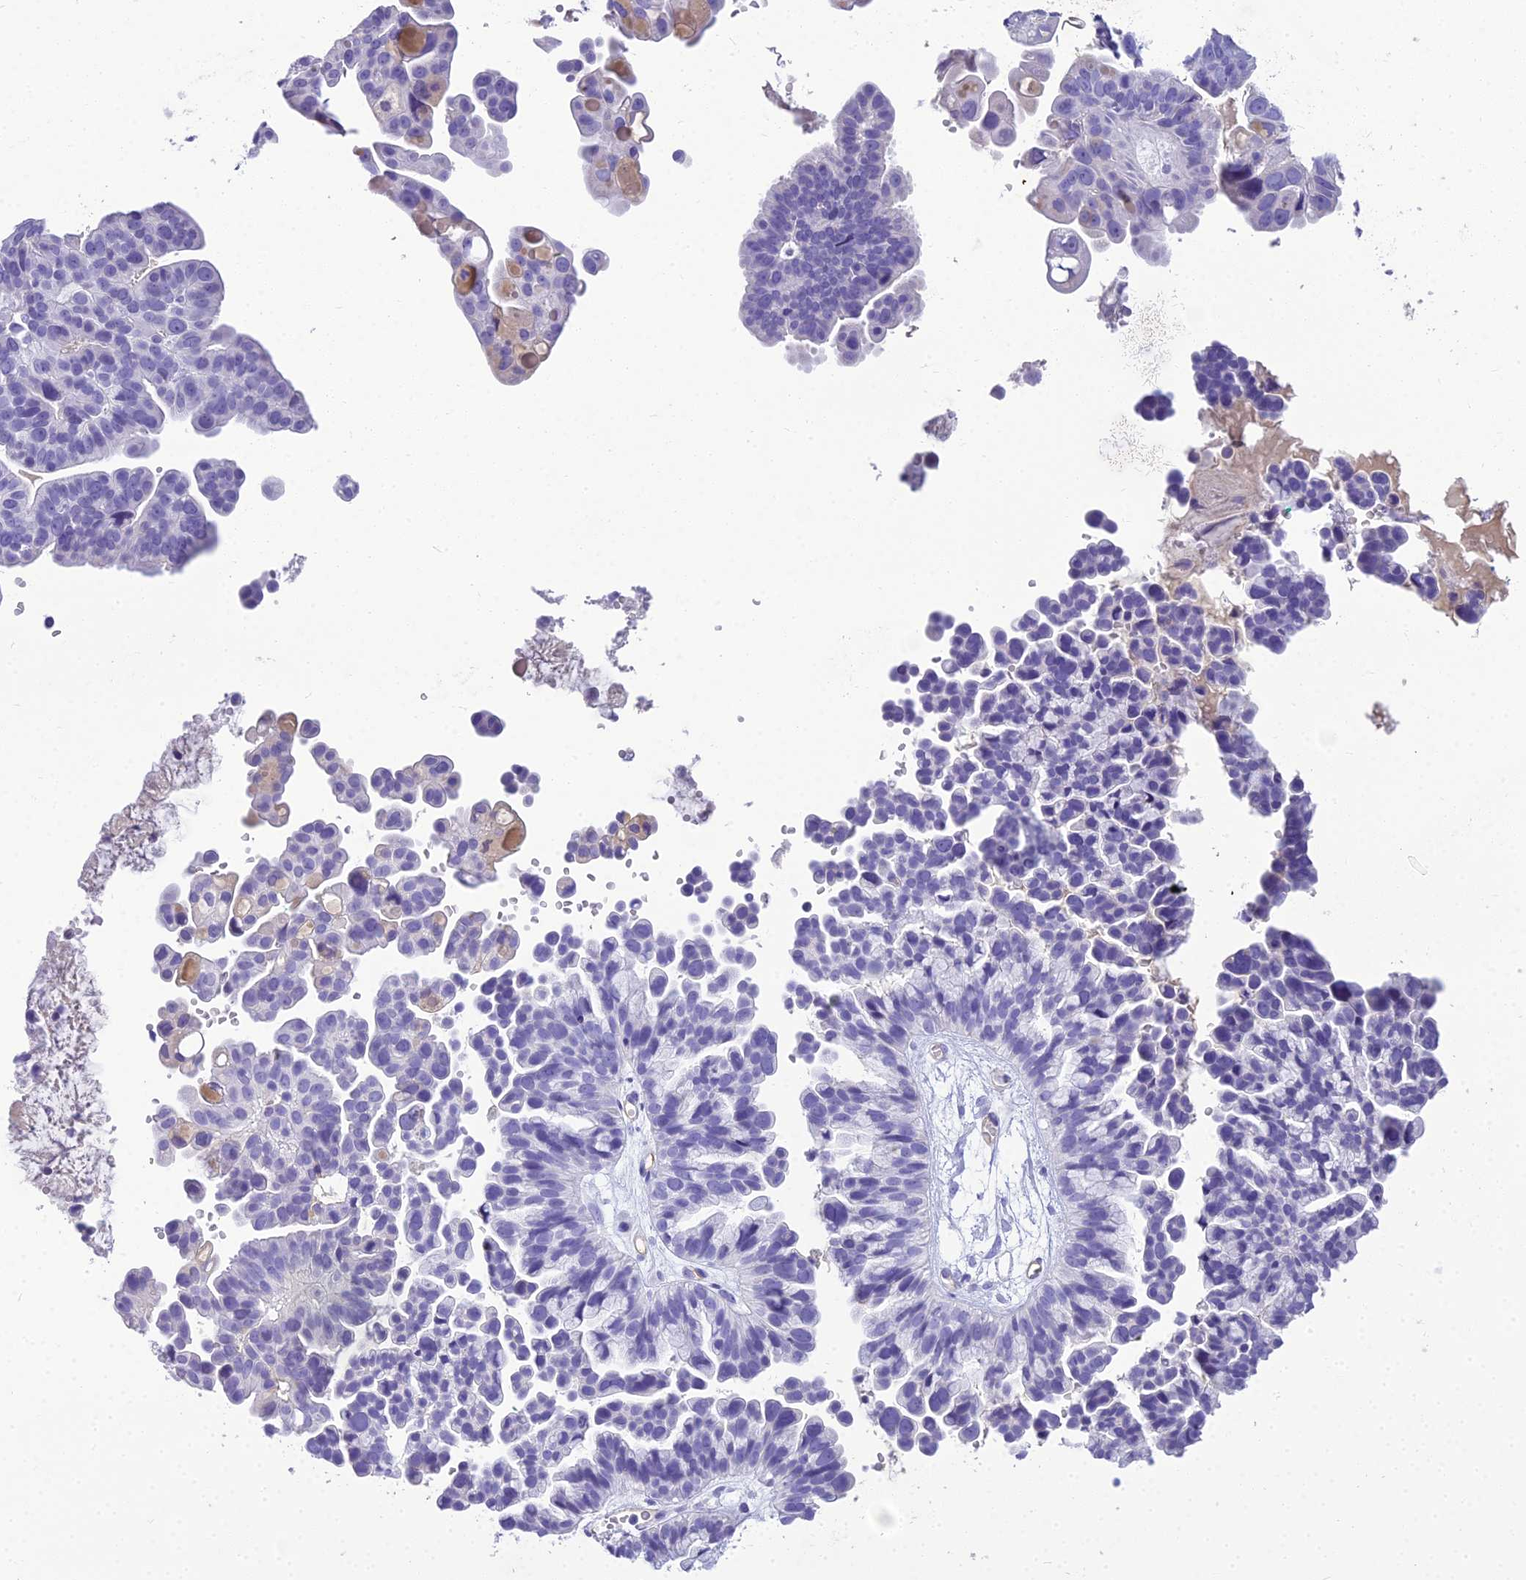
{"staining": {"intensity": "negative", "quantity": "none", "location": "none"}, "tissue": "ovarian cancer", "cell_type": "Tumor cells", "image_type": "cancer", "snomed": [{"axis": "morphology", "description": "Cystadenocarcinoma, serous, NOS"}, {"axis": "topography", "description": "Ovary"}], "caption": "This is an immunohistochemistry image of human ovarian cancer (serous cystadenocarcinoma). There is no expression in tumor cells.", "gene": "NINJ1", "patient": {"sex": "female", "age": 56}}